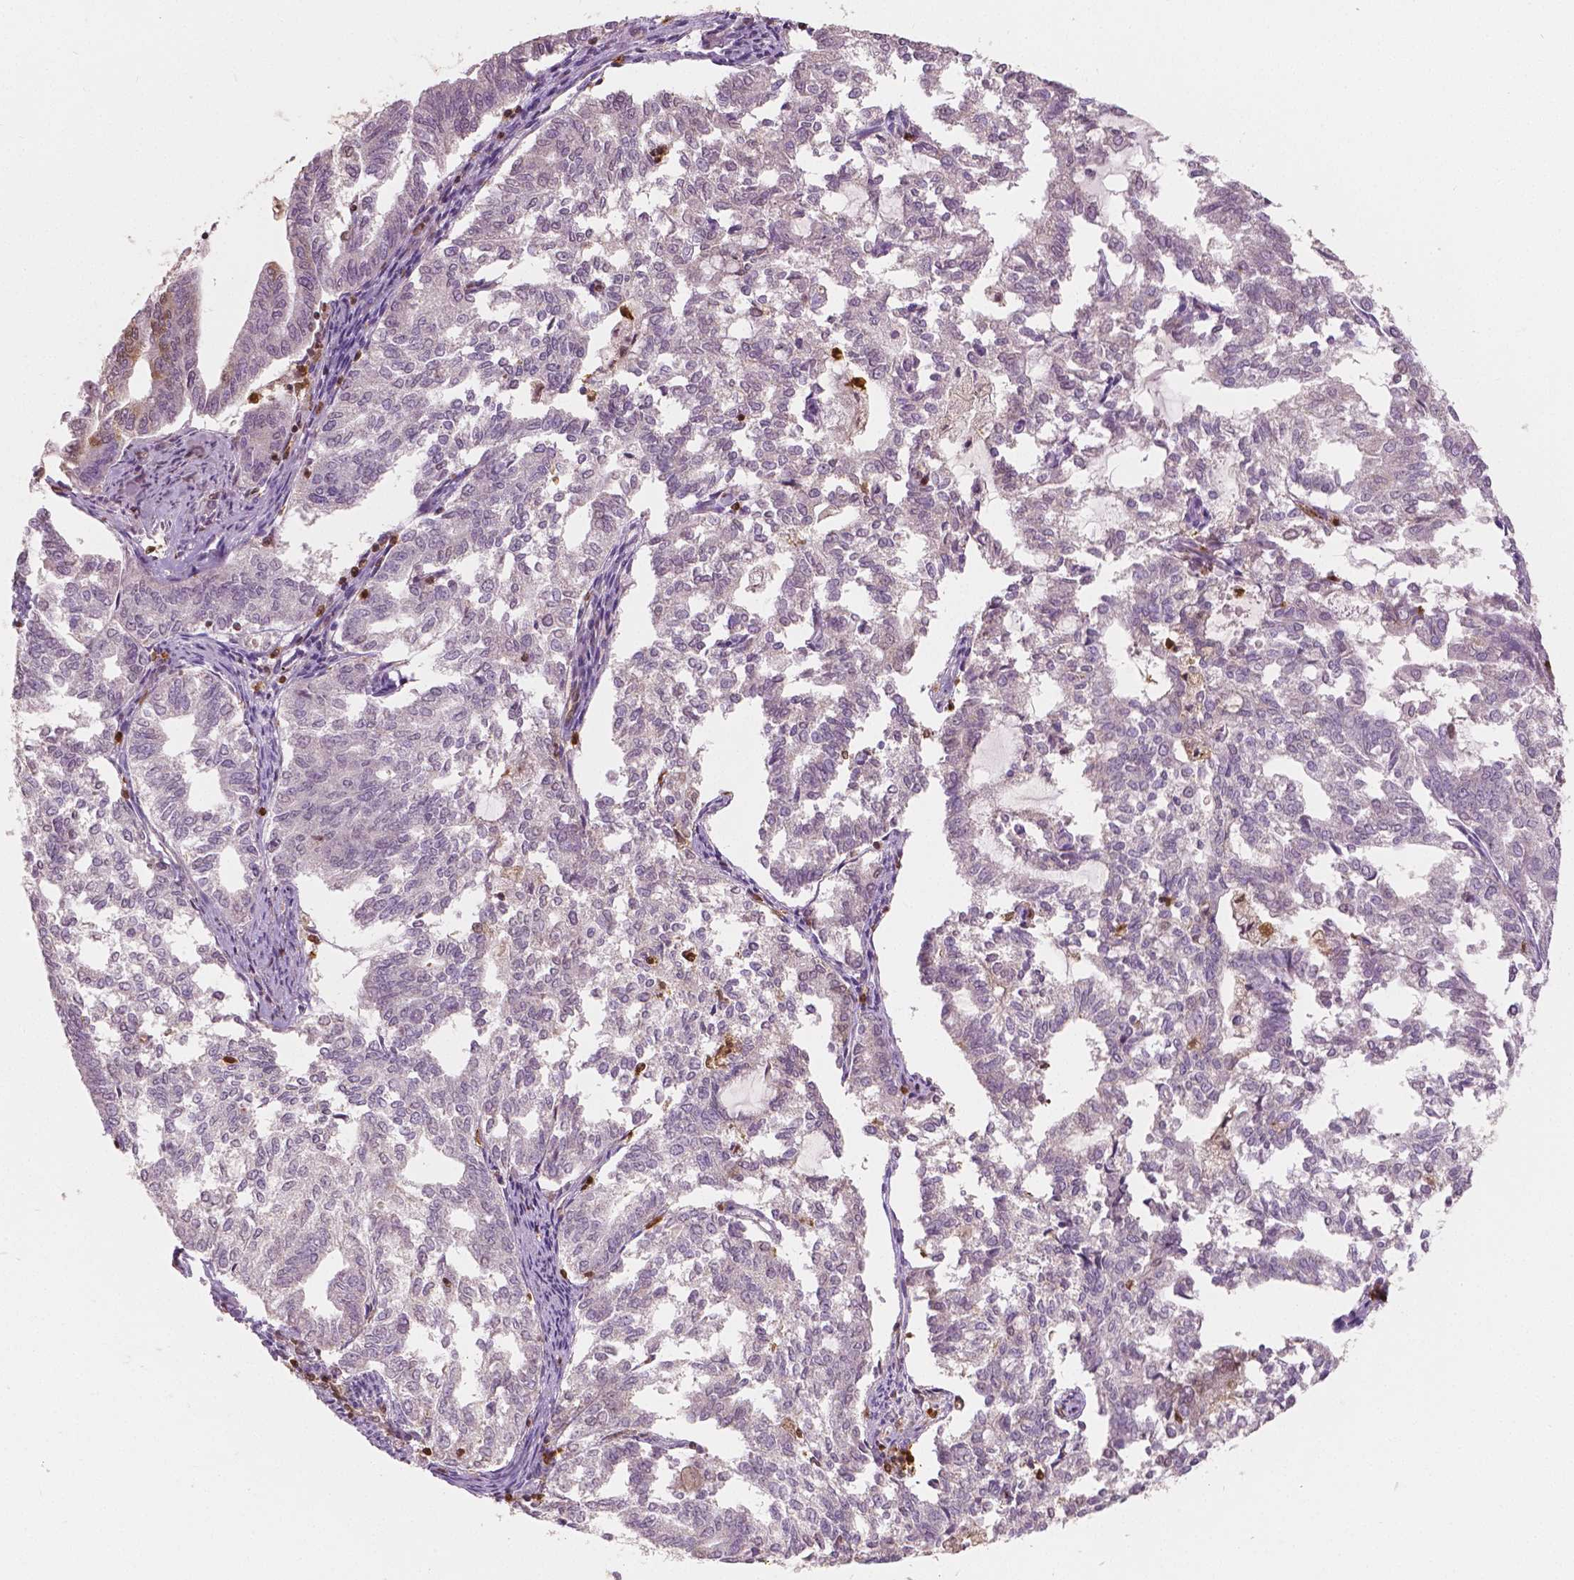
{"staining": {"intensity": "negative", "quantity": "none", "location": "none"}, "tissue": "endometrial cancer", "cell_type": "Tumor cells", "image_type": "cancer", "snomed": [{"axis": "morphology", "description": "Adenocarcinoma, NOS"}, {"axis": "topography", "description": "Endometrium"}], "caption": "DAB (3,3'-diaminobenzidine) immunohistochemical staining of endometrial cancer (adenocarcinoma) displays no significant expression in tumor cells.", "gene": "S100A4", "patient": {"sex": "female", "age": 79}}